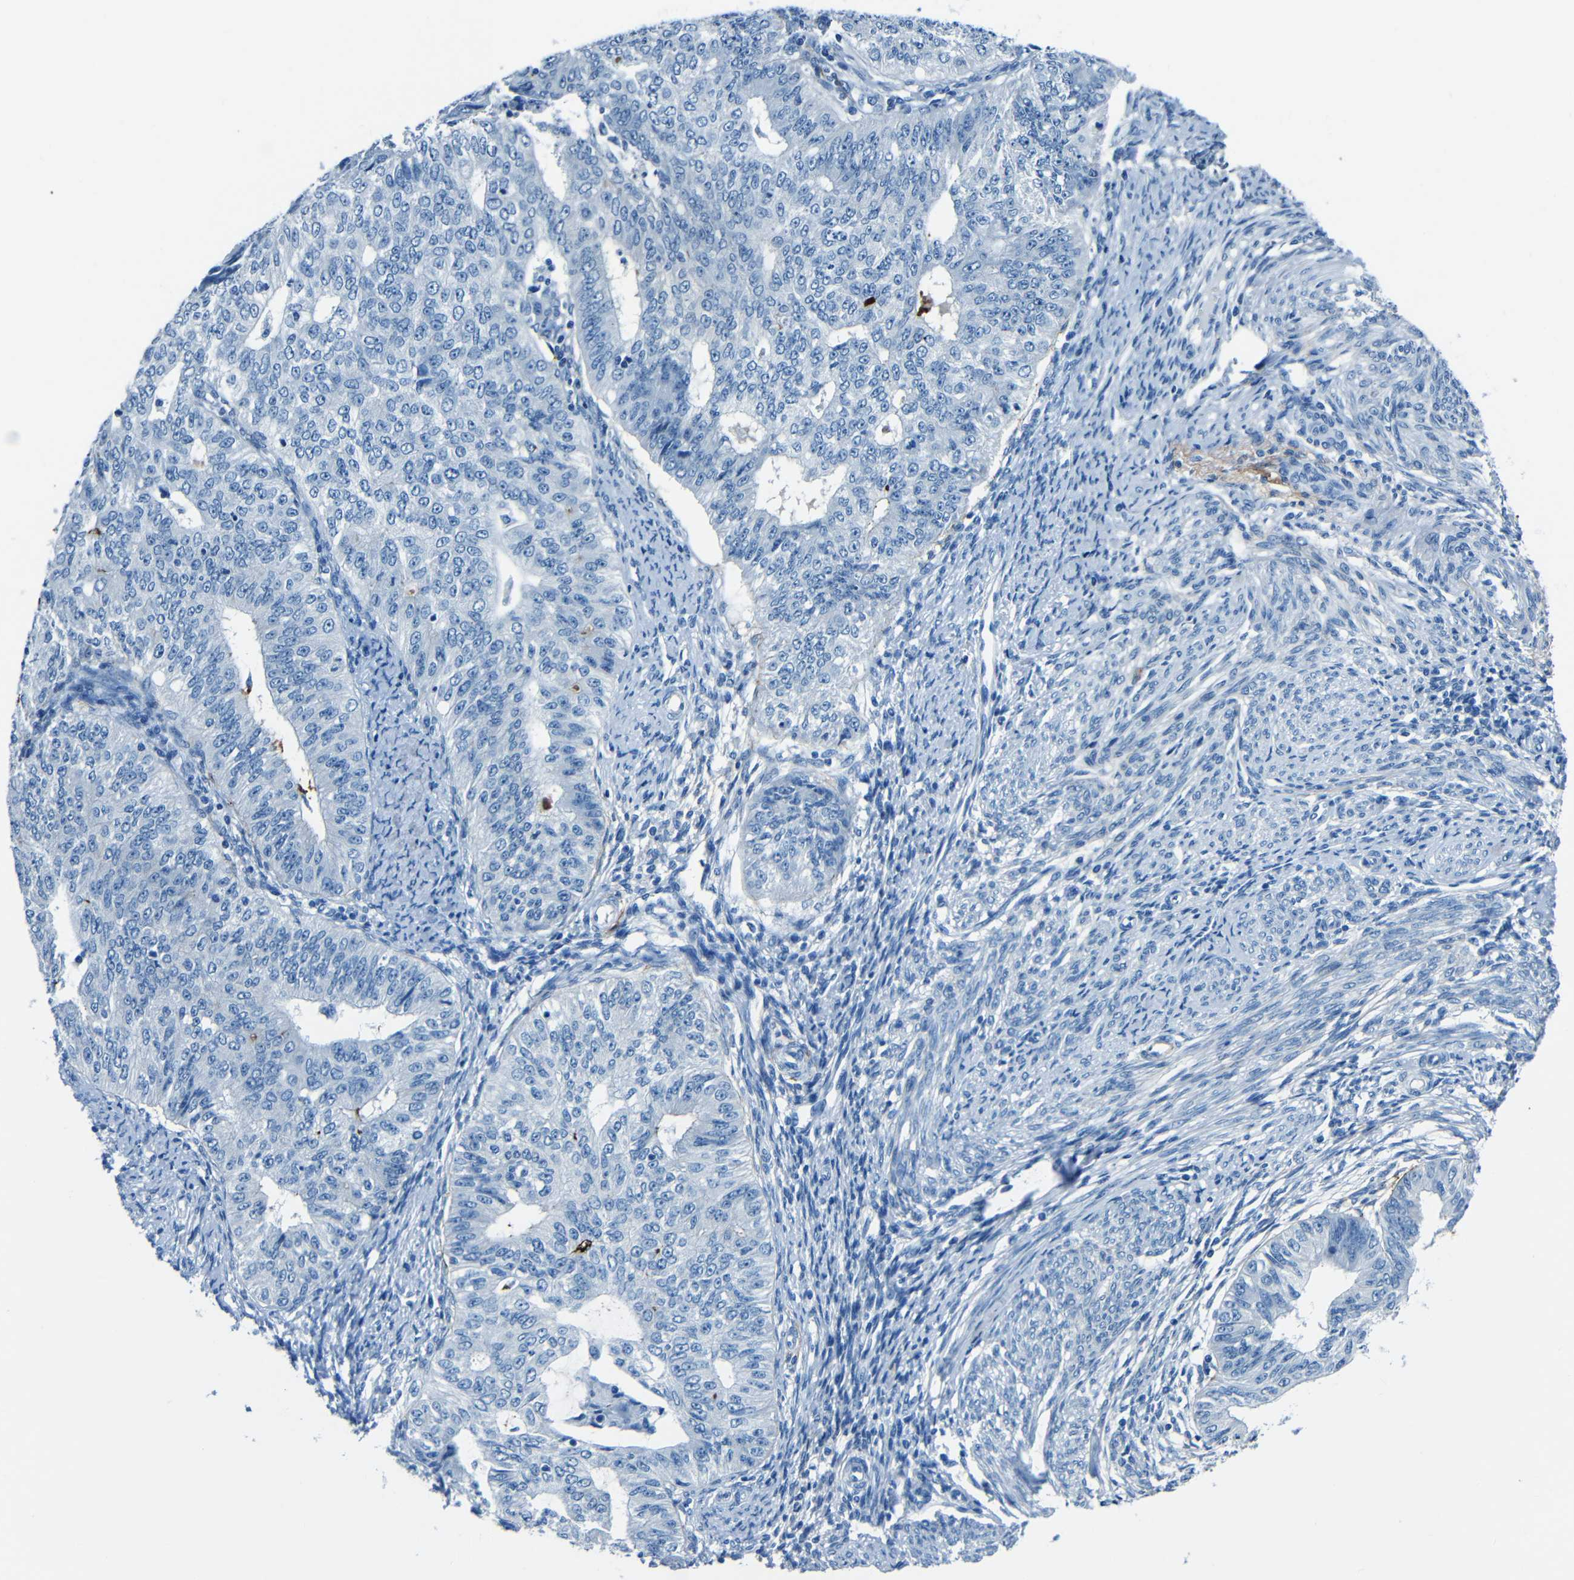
{"staining": {"intensity": "negative", "quantity": "none", "location": "none"}, "tissue": "endometrial cancer", "cell_type": "Tumor cells", "image_type": "cancer", "snomed": [{"axis": "morphology", "description": "Adenocarcinoma, NOS"}, {"axis": "topography", "description": "Endometrium"}], "caption": "IHC micrograph of neoplastic tissue: endometrial adenocarcinoma stained with DAB (3,3'-diaminobenzidine) demonstrates no significant protein positivity in tumor cells.", "gene": "FBN2", "patient": {"sex": "female", "age": 32}}